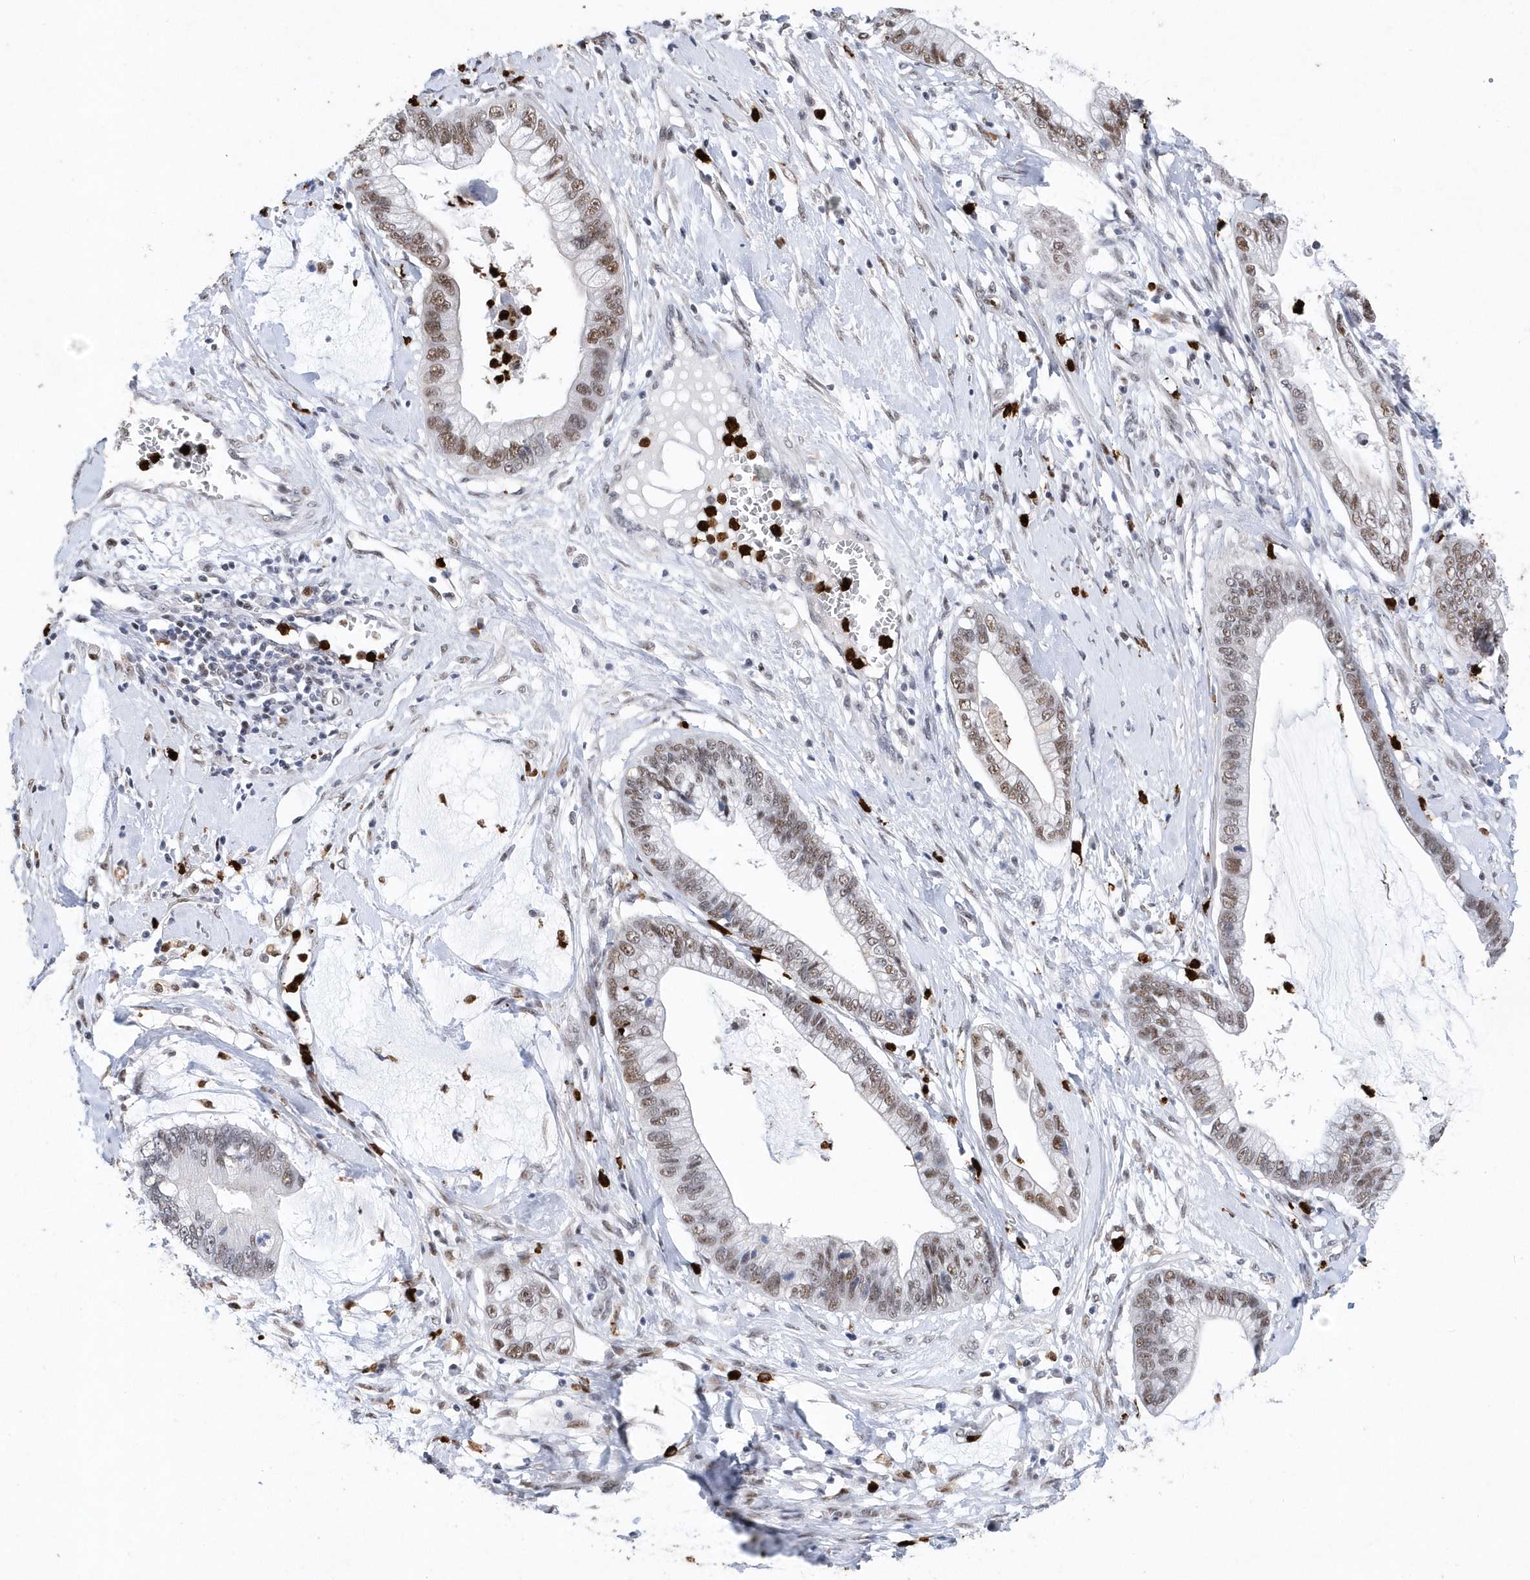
{"staining": {"intensity": "moderate", "quantity": "25%-75%", "location": "nuclear"}, "tissue": "cervical cancer", "cell_type": "Tumor cells", "image_type": "cancer", "snomed": [{"axis": "morphology", "description": "Adenocarcinoma, NOS"}, {"axis": "topography", "description": "Cervix"}], "caption": "A high-resolution micrograph shows immunohistochemistry staining of cervical cancer, which demonstrates moderate nuclear staining in approximately 25%-75% of tumor cells.", "gene": "RPP30", "patient": {"sex": "female", "age": 44}}